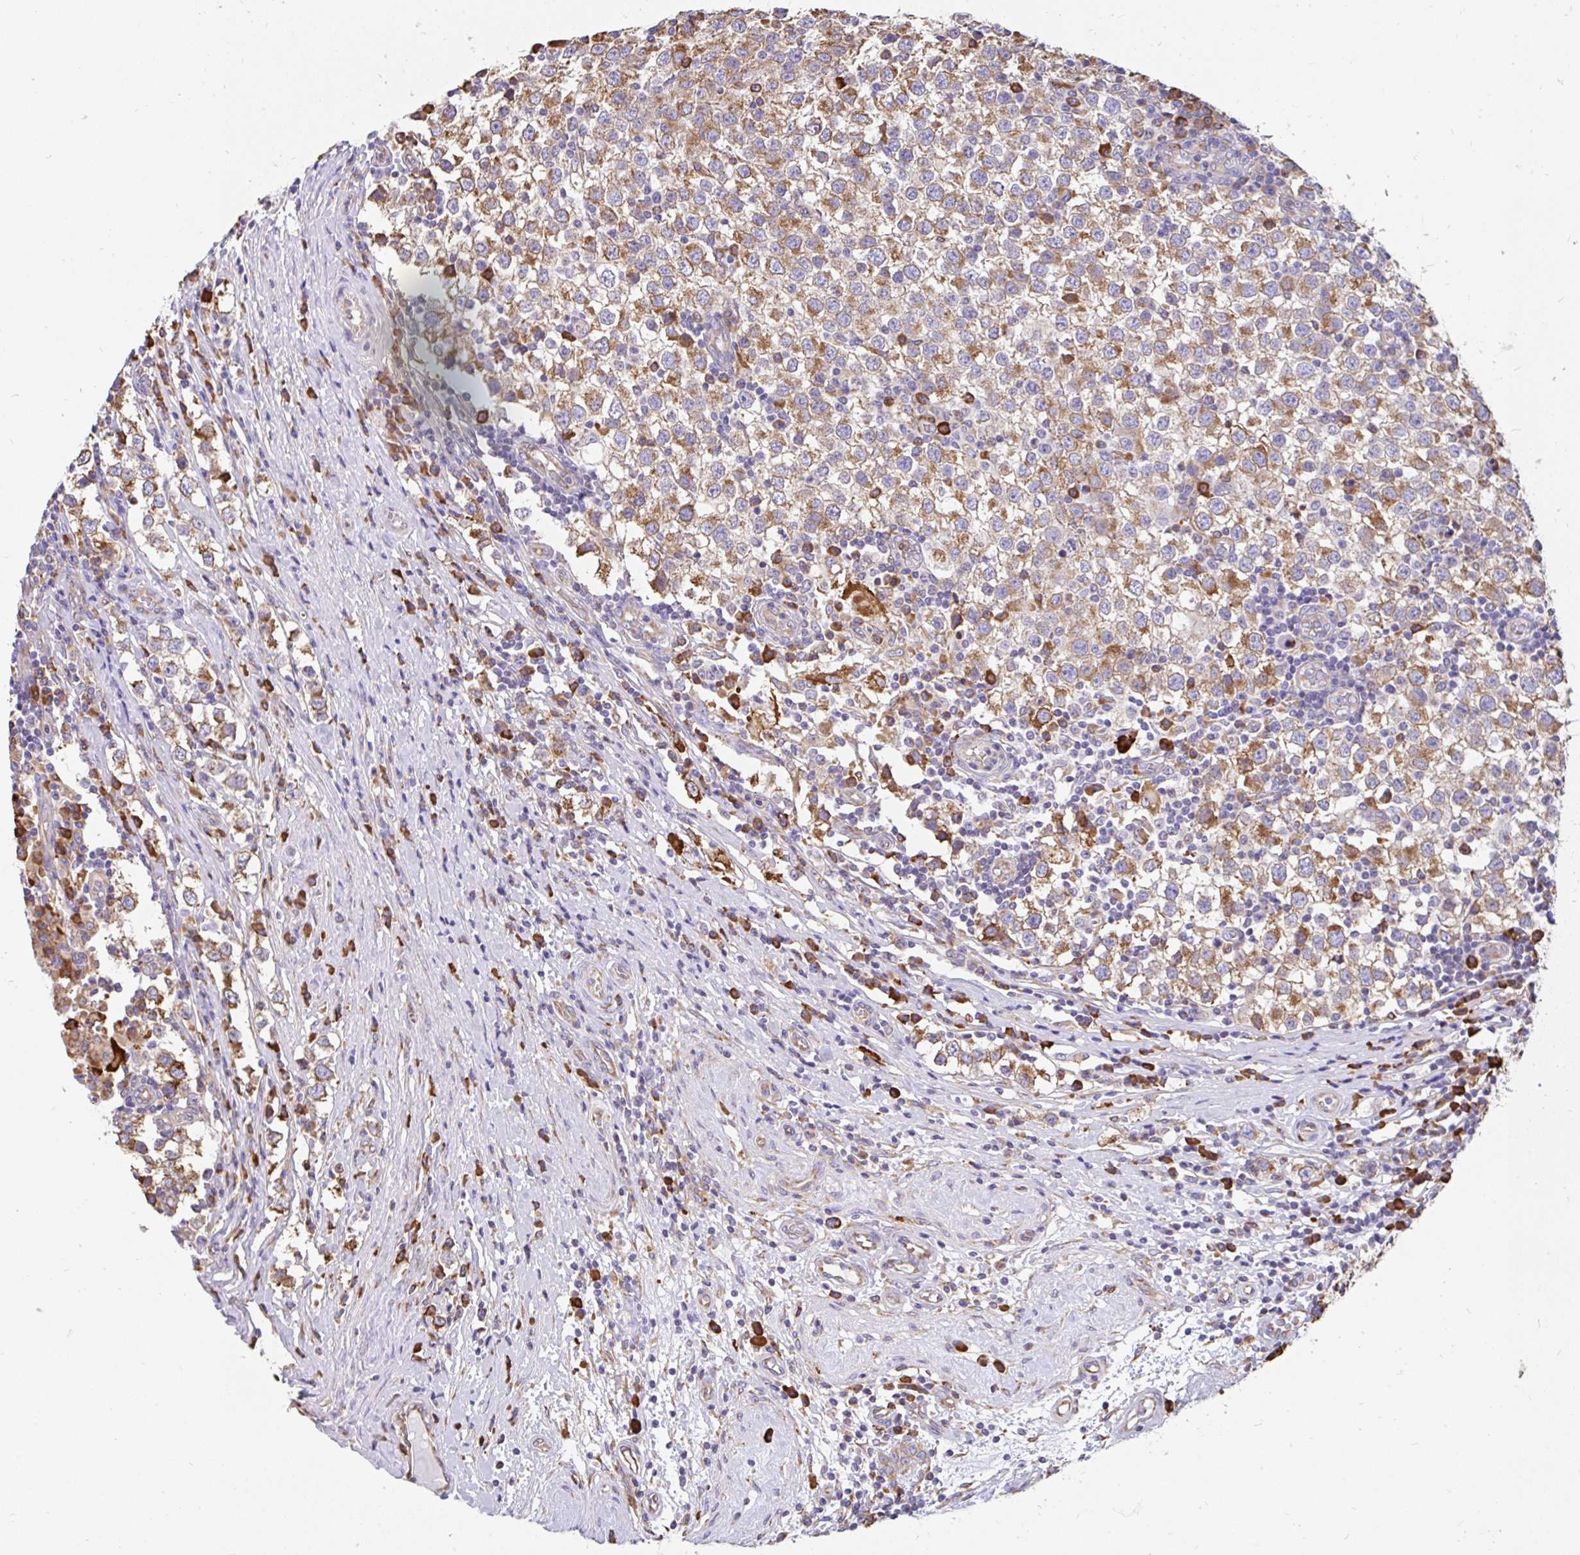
{"staining": {"intensity": "moderate", "quantity": ">75%", "location": "cytoplasmic/membranous"}, "tissue": "testis cancer", "cell_type": "Tumor cells", "image_type": "cancer", "snomed": [{"axis": "morphology", "description": "Seminoma, NOS"}, {"axis": "topography", "description": "Testis"}], "caption": "Protein analysis of testis cancer (seminoma) tissue demonstrates moderate cytoplasmic/membranous staining in approximately >75% of tumor cells.", "gene": "EML5", "patient": {"sex": "male", "age": 34}}